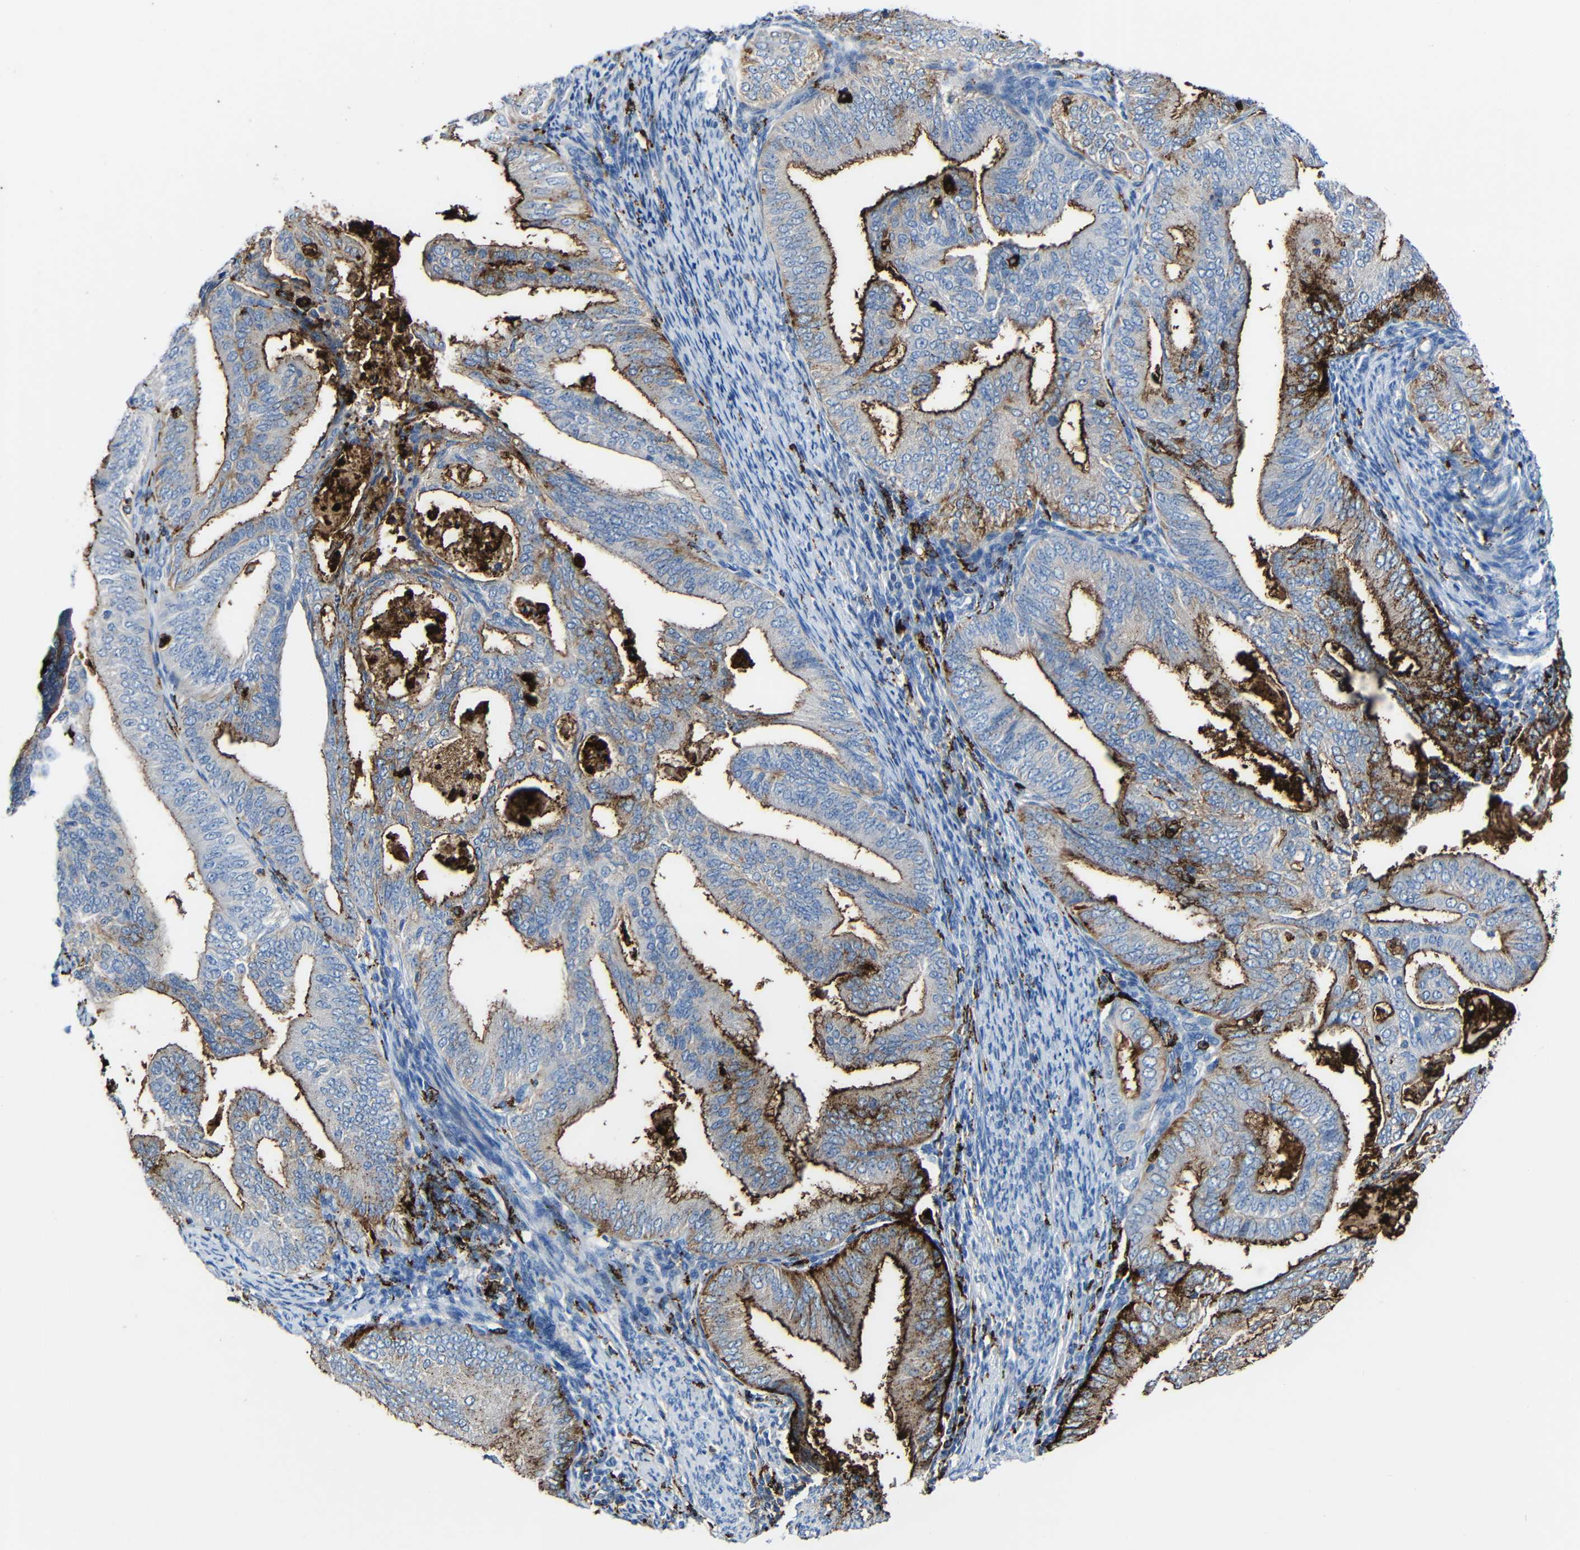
{"staining": {"intensity": "strong", "quantity": "25%-75%", "location": "cytoplasmic/membranous"}, "tissue": "endometrial cancer", "cell_type": "Tumor cells", "image_type": "cancer", "snomed": [{"axis": "morphology", "description": "Adenocarcinoma, NOS"}, {"axis": "topography", "description": "Endometrium"}], "caption": "Adenocarcinoma (endometrial) stained with a brown dye exhibits strong cytoplasmic/membranous positive staining in about 25%-75% of tumor cells.", "gene": "HLA-DMA", "patient": {"sex": "female", "age": 58}}